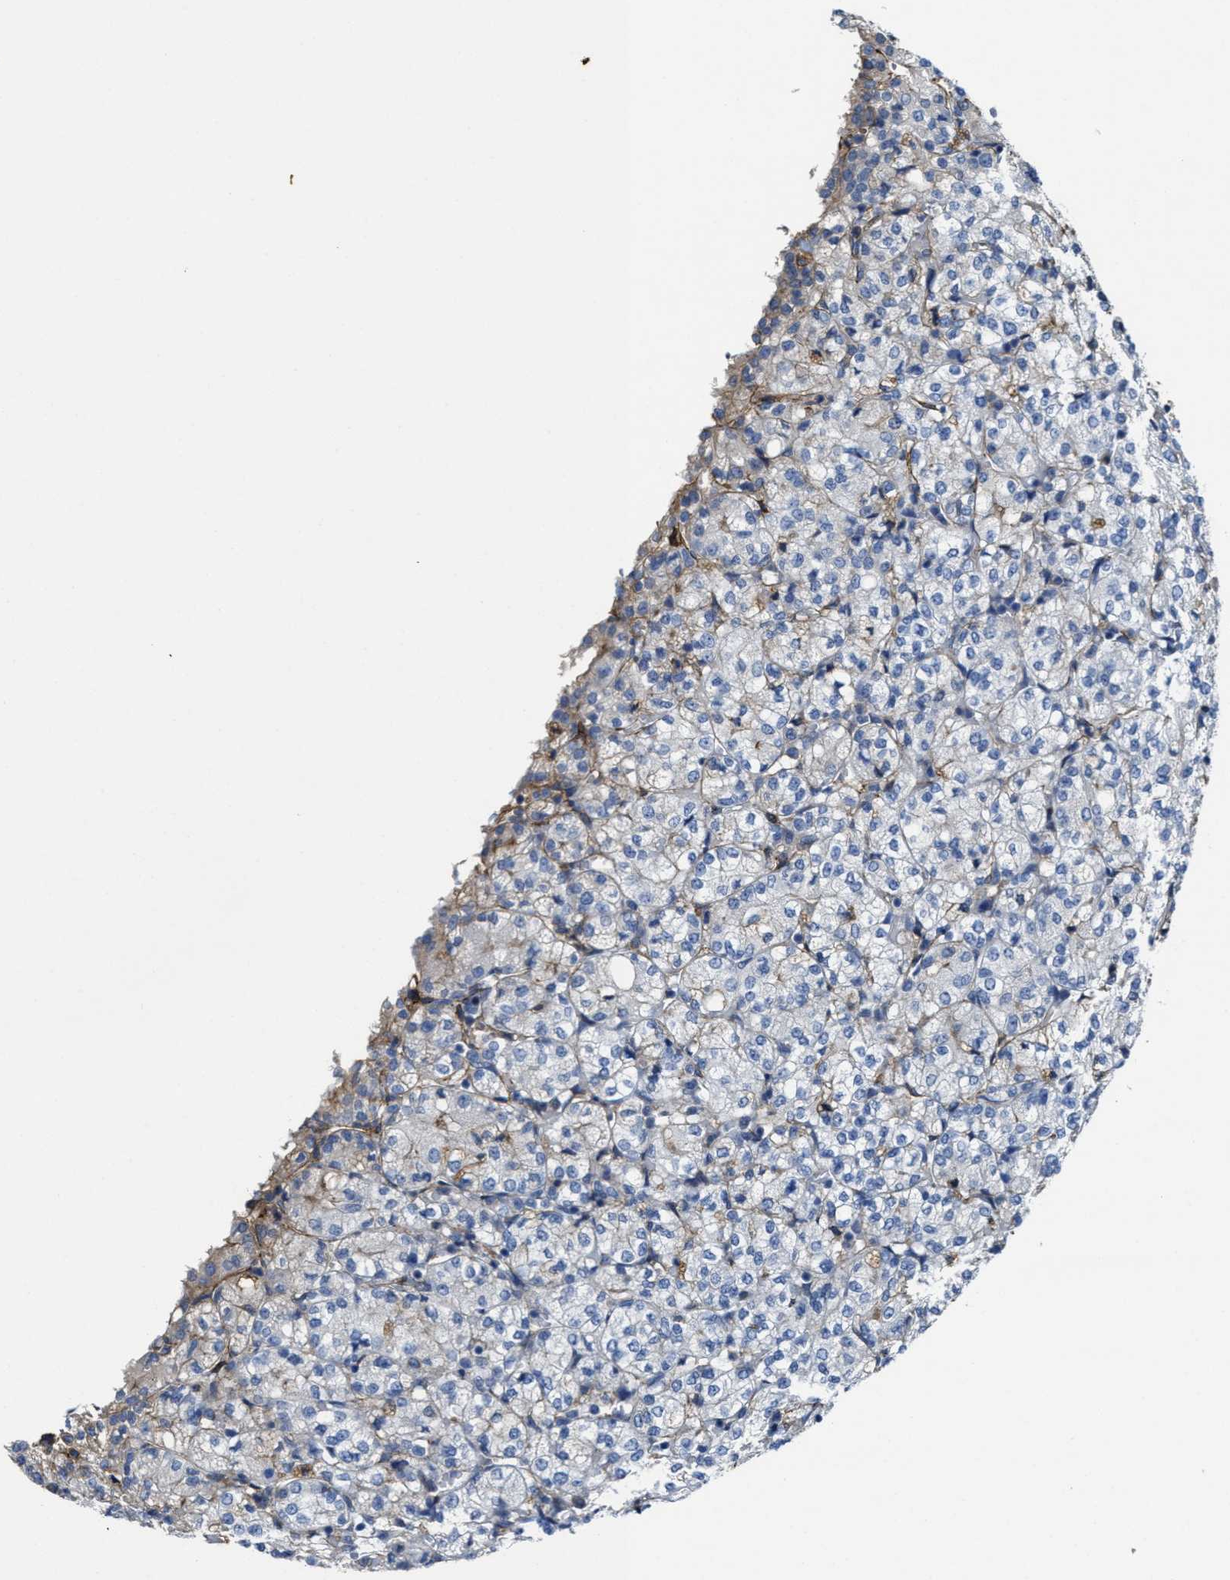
{"staining": {"intensity": "negative", "quantity": "none", "location": "none"}, "tissue": "renal cancer", "cell_type": "Tumor cells", "image_type": "cancer", "snomed": [{"axis": "morphology", "description": "Adenocarcinoma, NOS"}, {"axis": "topography", "description": "Kidney"}], "caption": "Renal cancer (adenocarcinoma) was stained to show a protein in brown. There is no significant staining in tumor cells.", "gene": "NAB1", "patient": {"sex": "male", "age": 77}}